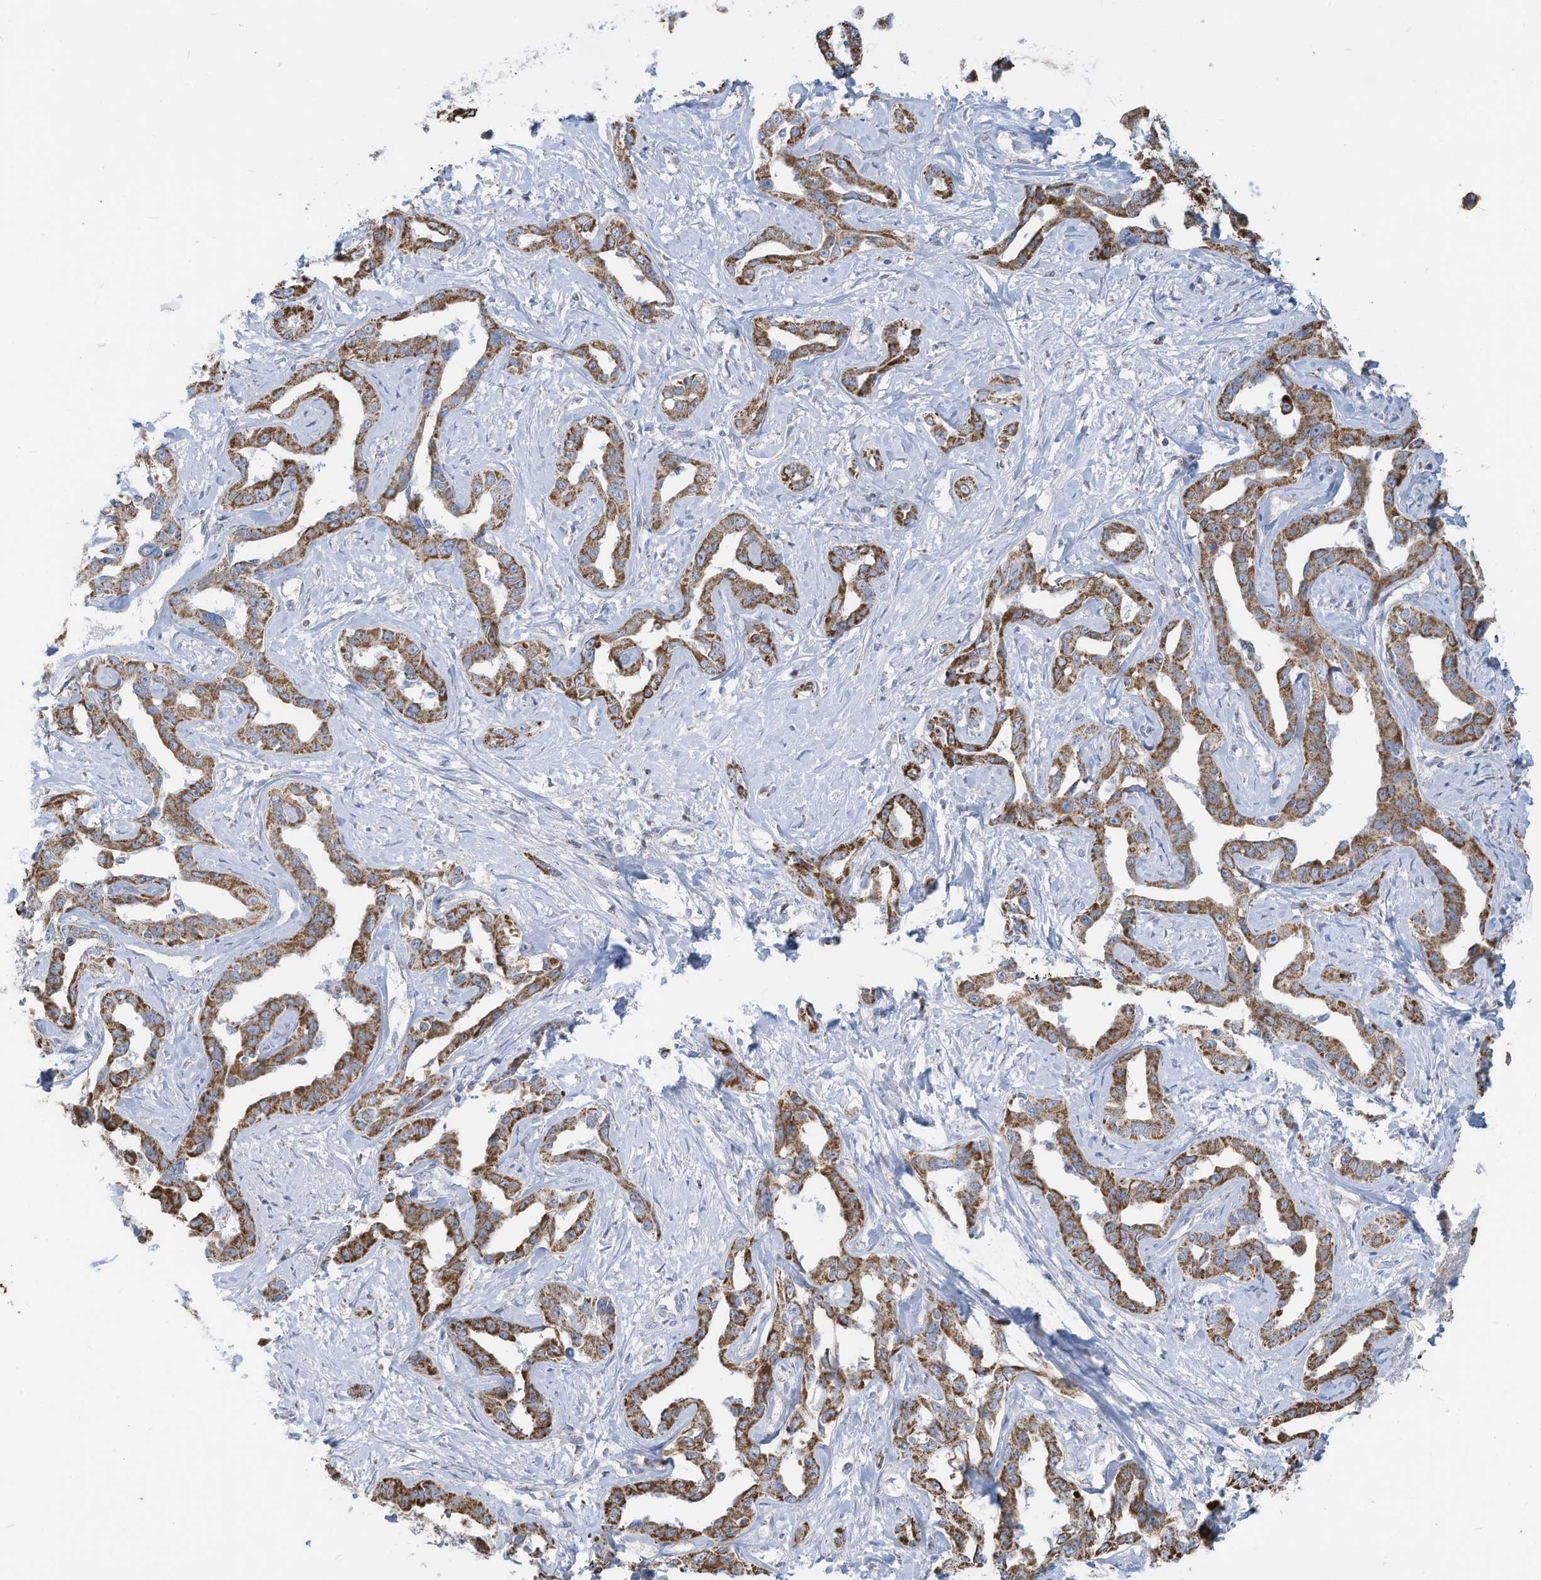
{"staining": {"intensity": "moderate", "quantity": ">75%", "location": "cytoplasmic/membranous"}, "tissue": "liver cancer", "cell_type": "Tumor cells", "image_type": "cancer", "snomed": [{"axis": "morphology", "description": "Cholangiocarcinoma"}, {"axis": "topography", "description": "Liver"}], "caption": "Protein expression analysis of human liver cancer reveals moderate cytoplasmic/membranous positivity in about >75% of tumor cells. (DAB = brown stain, brightfield microscopy at high magnification).", "gene": "NLN", "patient": {"sex": "male", "age": 59}}